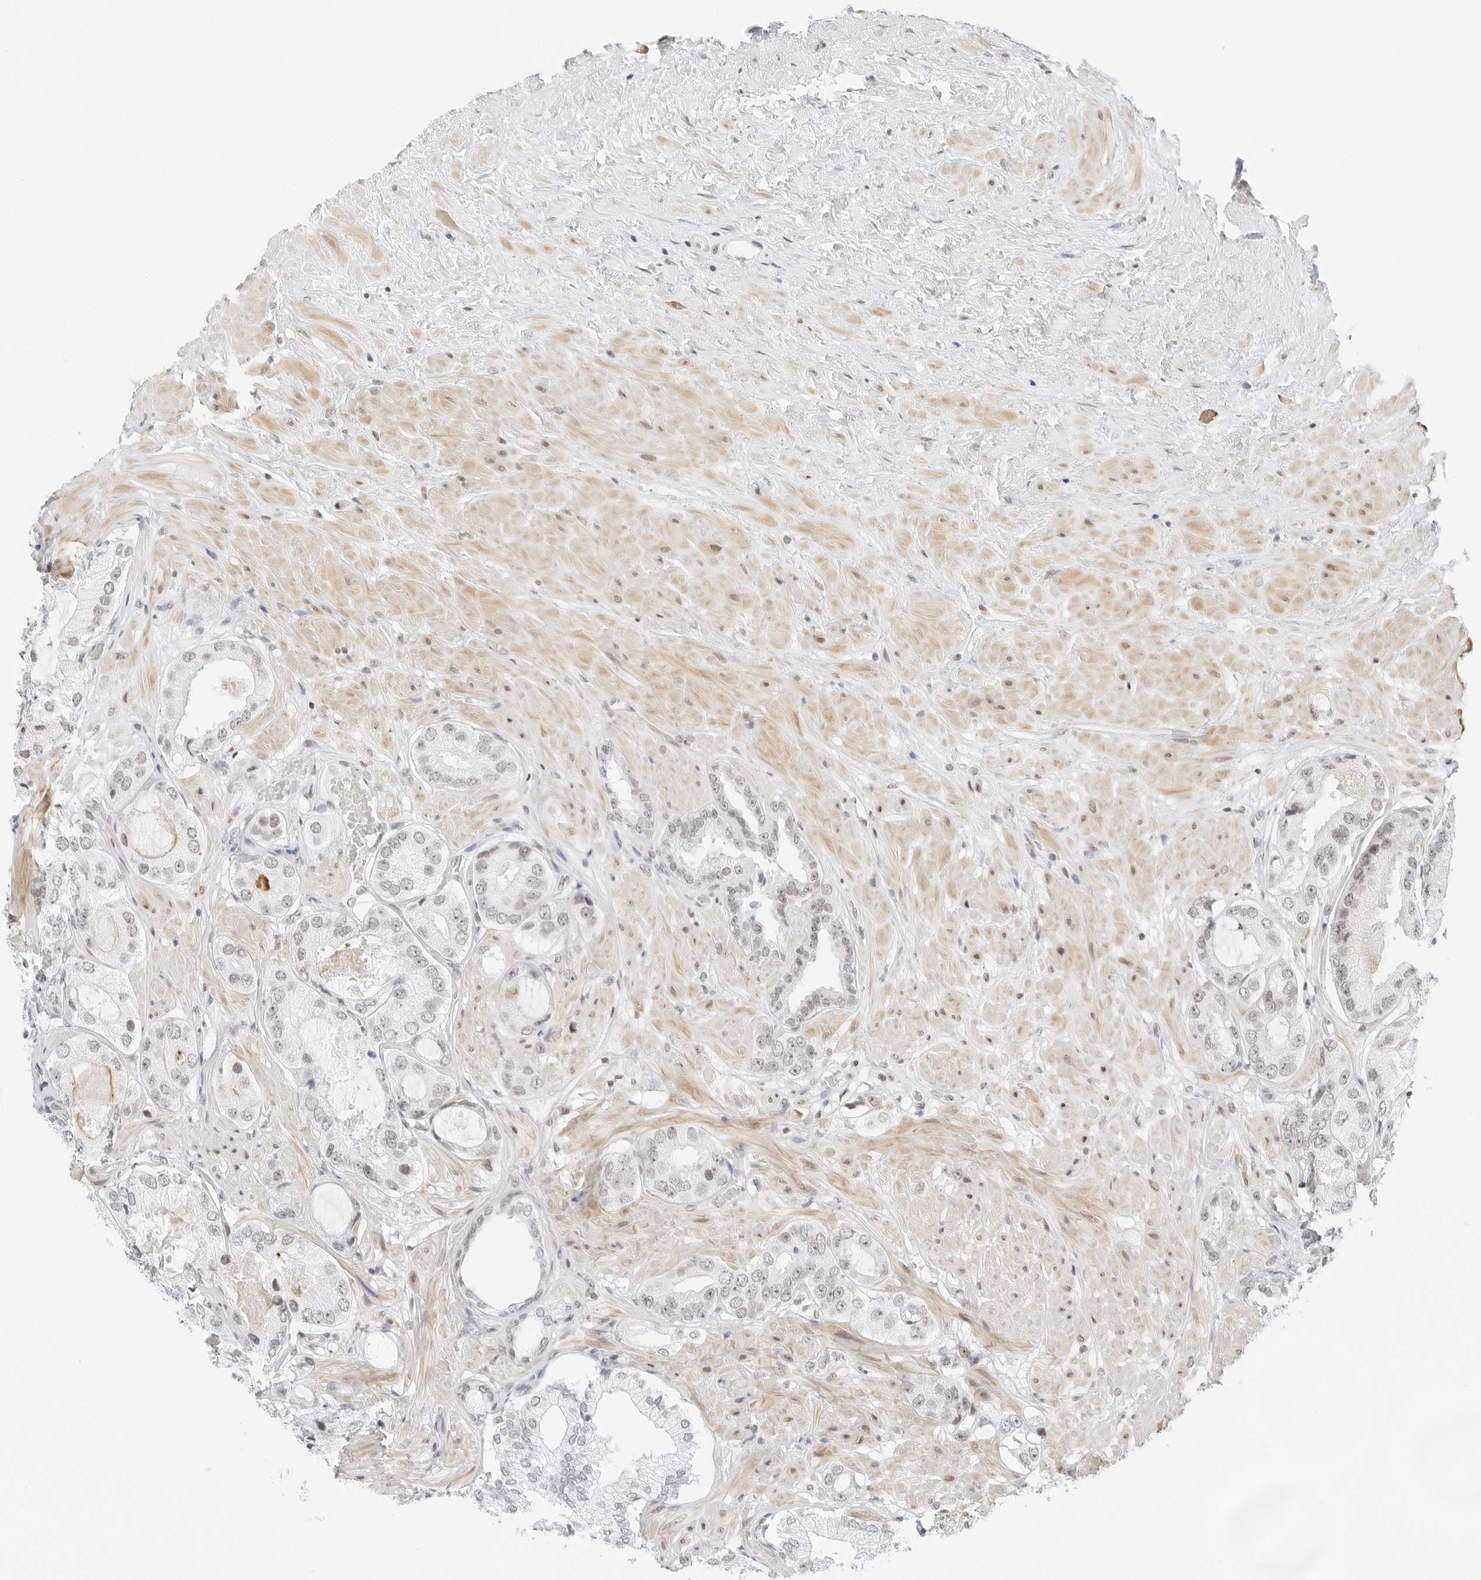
{"staining": {"intensity": "weak", "quantity": "<25%", "location": "nuclear"}, "tissue": "prostate cancer", "cell_type": "Tumor cells", "image_type": "cancer", "snomed": [{"axis": "morphology", "description": "Adenocarcinoma, High grade"}, {"axis": "topography", "description": "Prostate"}], "caption": "The photomicrograph exhibits no staining of tumor cells in prostate cancer (high-grade adenocarcinoma). Brightfield microscopy of IHC stained with DAB (brown) and hematoxylin (blue), captured at high magnification.", "gene": "CRTC2", "patient": {"sex": "male", "age": 59}}